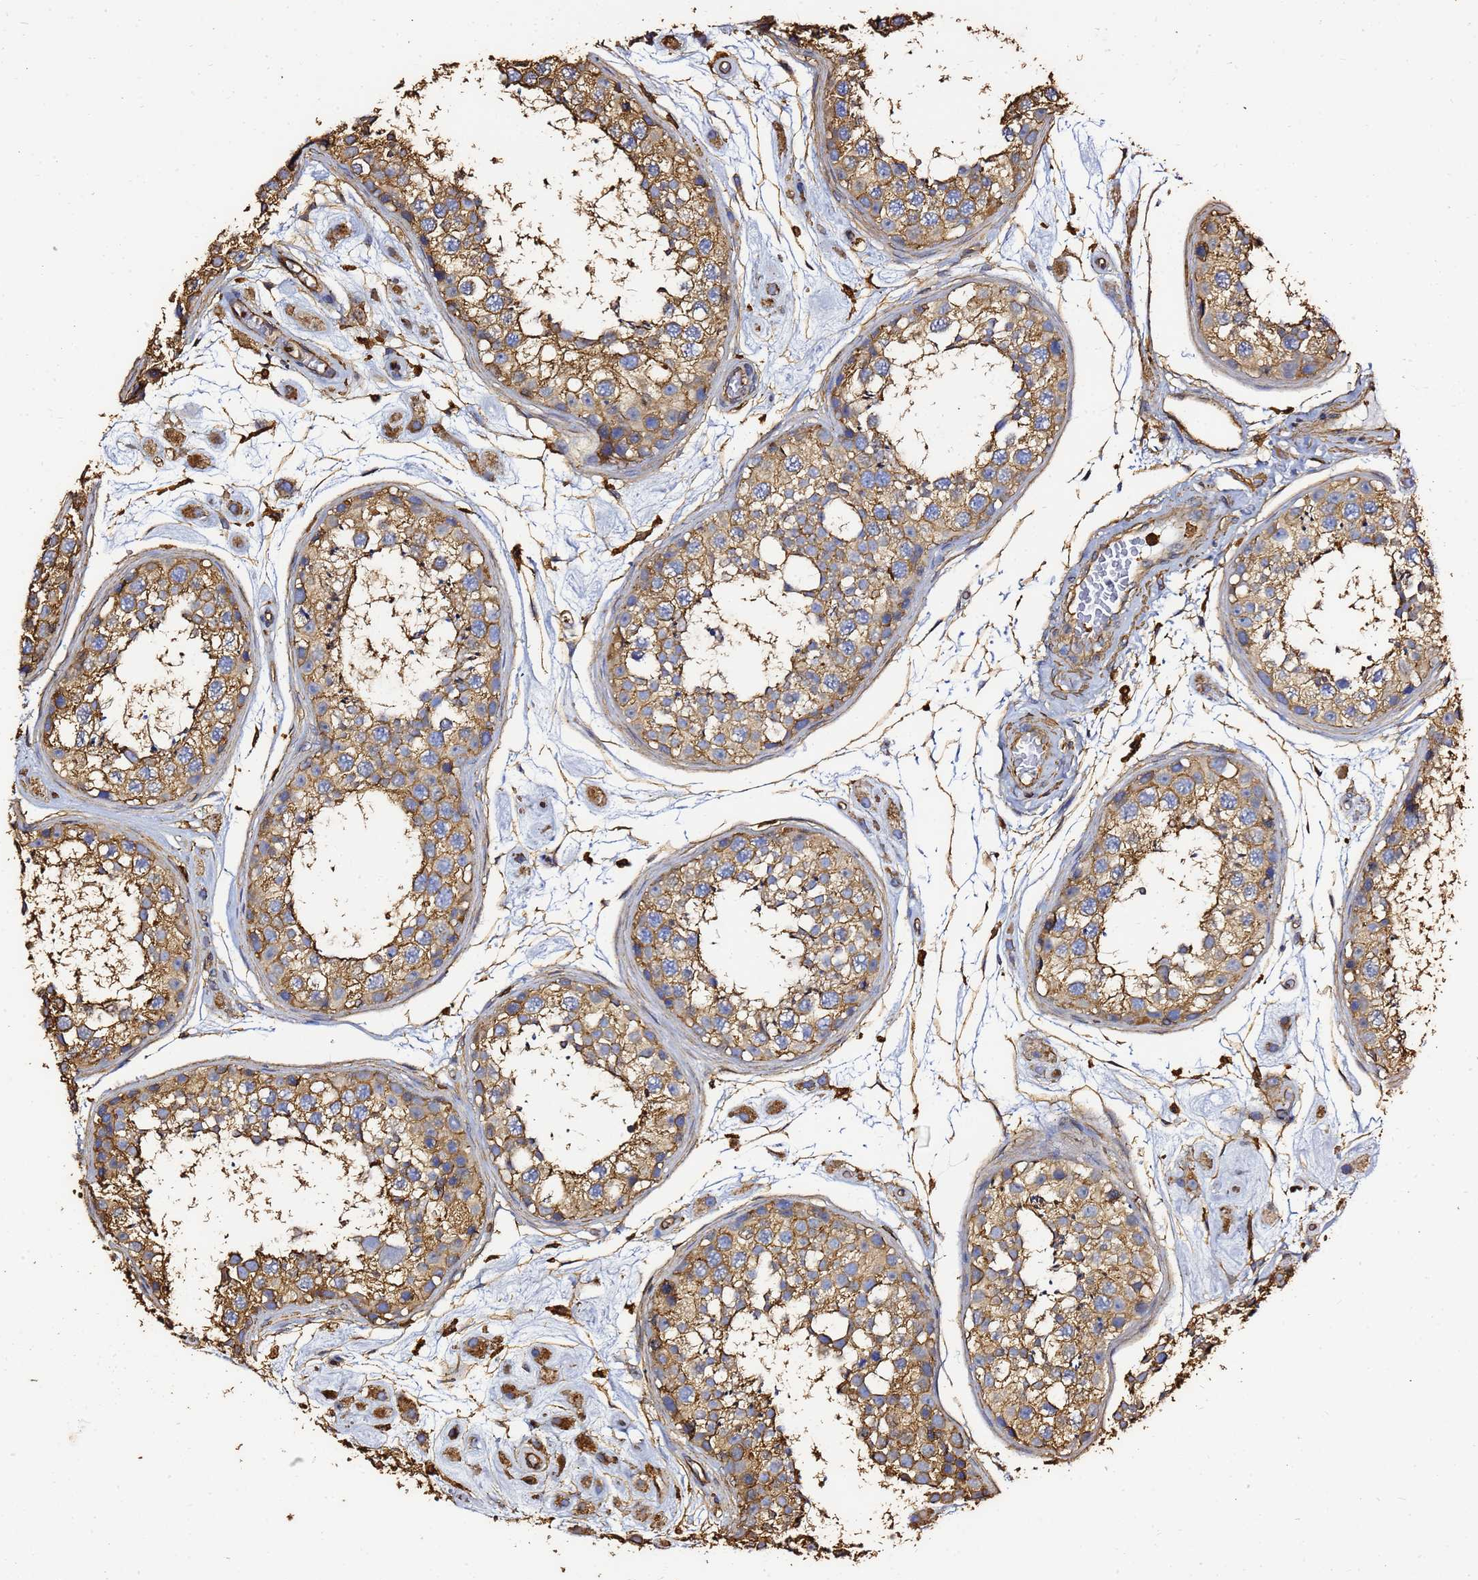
{"staining": {"intensity": "moderate", "quantity": ">75%", "location": "cytoplasmic/membranous"}, "tissue": "testis", "cell_type": "Cells in seminiferous ducts", "image_type": "normal", "snomed": [{"axis": "morphology", "description": "Normal tissue, NOS"}, {"axis": "topography", "description": "Testis"}], "caption": "Protein expression analysis of normal testis exhibits moderate cytoplasmic/membranous expression in approximately >75% of cells in seminiferous ducts. (DAB (3,3'-diaminobenzidine) IHC, brown staining for protein, blue staining for nuclei).", "gene": "ACTA1", "patient": {"sex": "male", "age": 25}}